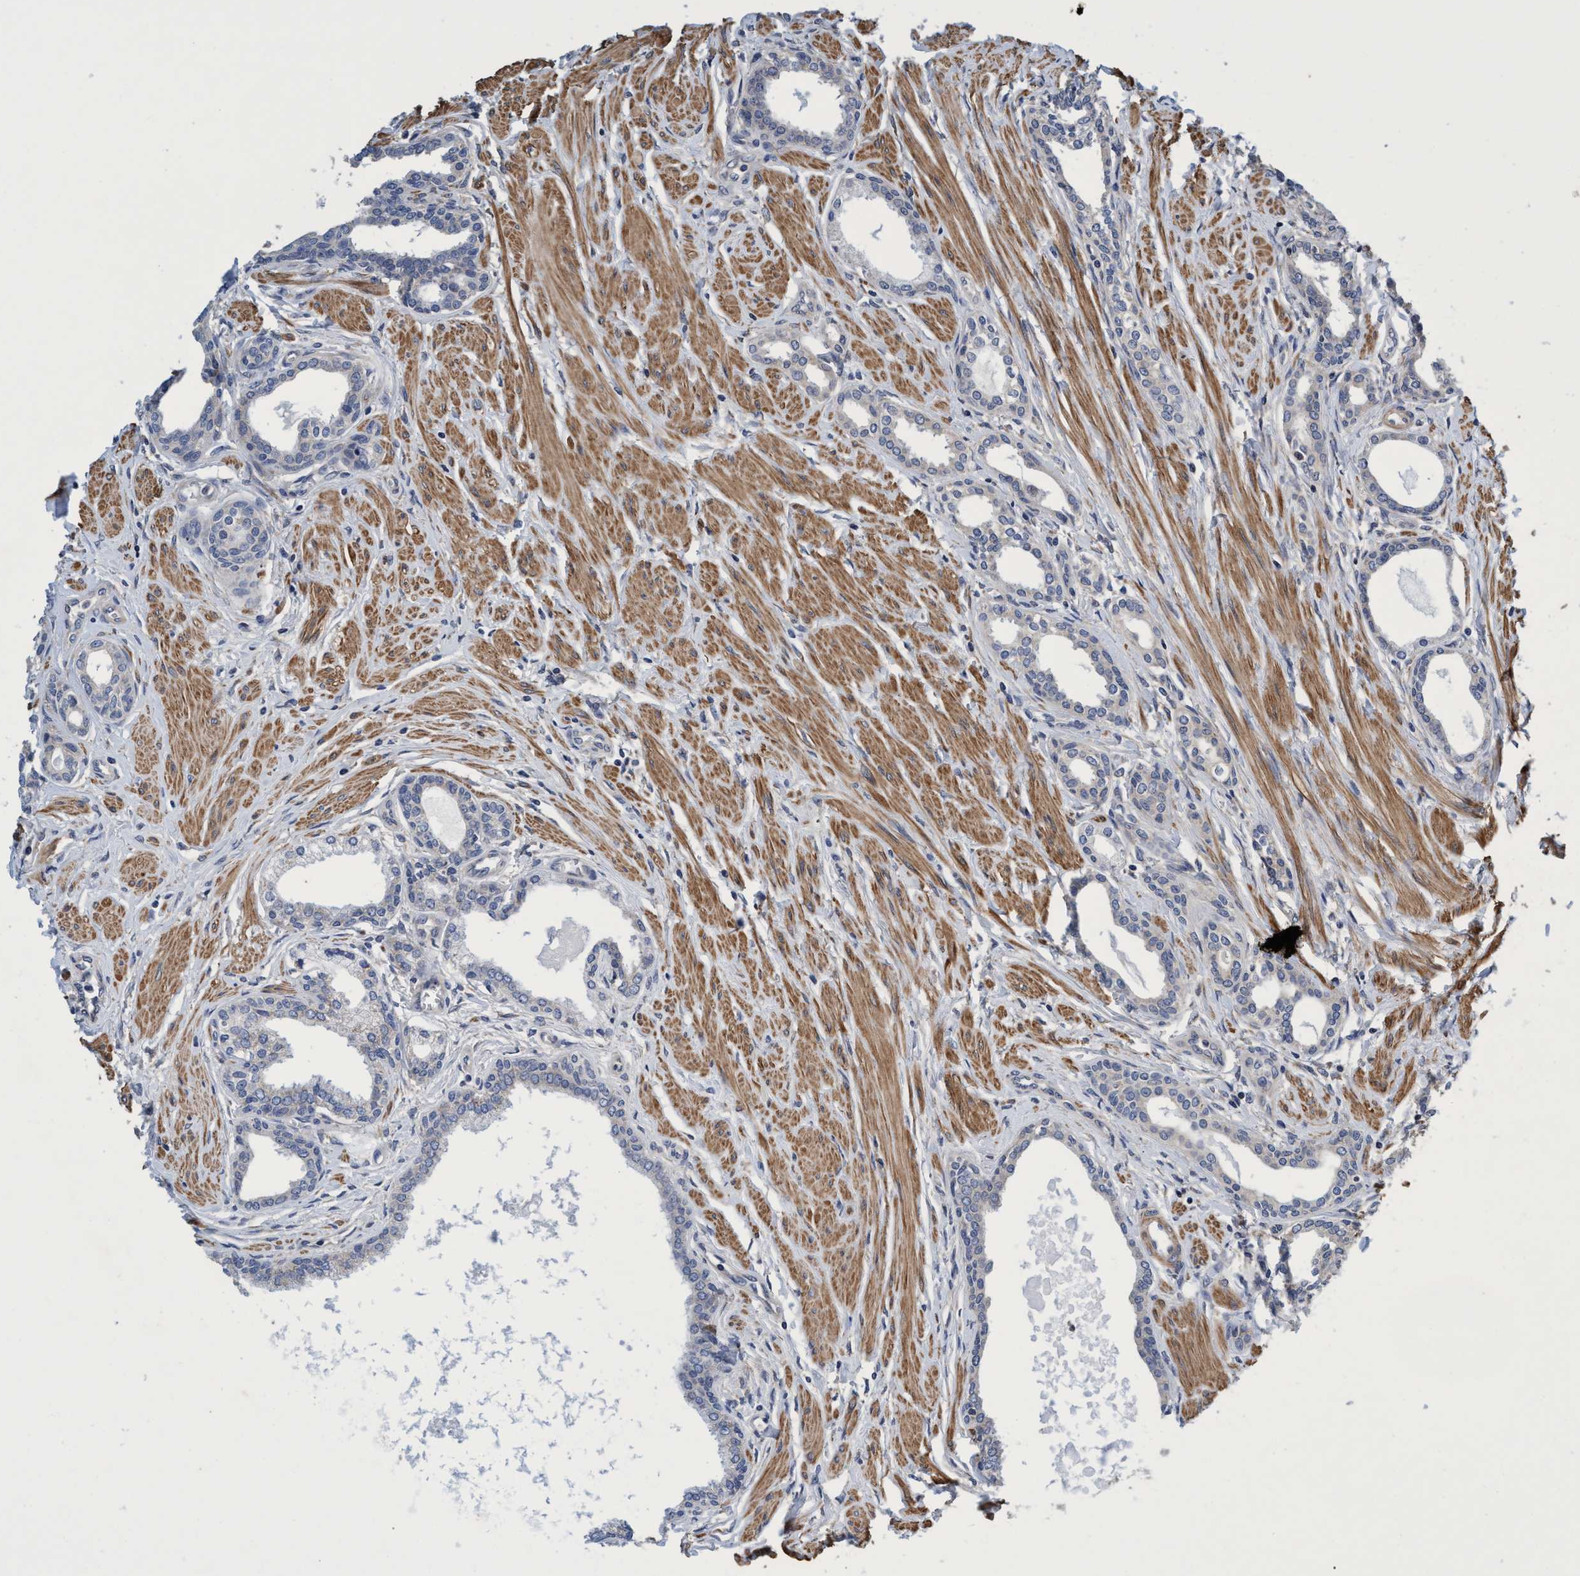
{"staining": {"intensity": "negative", "quantity": "none", "location": "none"}, "tissue": "prostate cancer", "cell_type": "Tumor cells", "image_type": "cancer", "snomed": [{"axis": "morphology", "description": "Adenocarcinoma, High grade"}, {"axis": "topography", "description": "Prostate"}], "caption": "Tumor cells are negative for protein expression in human prostate cancer. (DAB immunohistochemistry (IHC) visualized using brightfield microscopy, high magnification).", "gene": "CALCOCO2", "patient": {"sex": "male", "age": 52}}